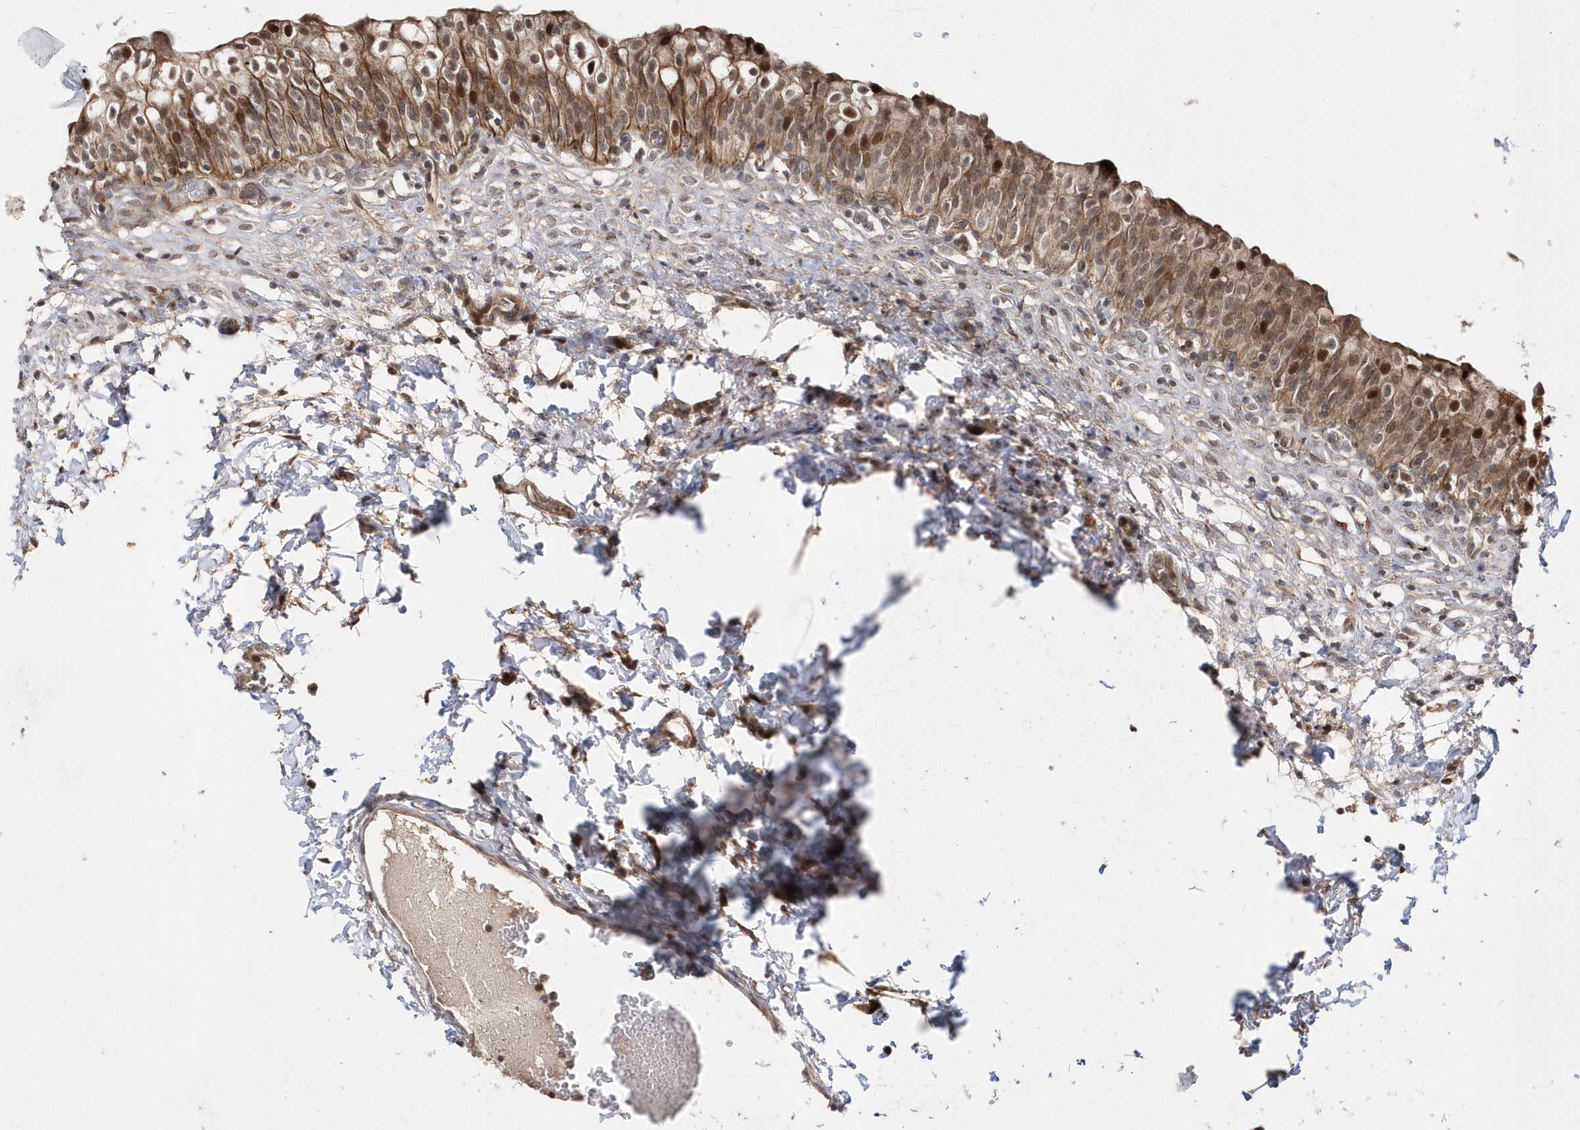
{"staining": {"intensity": "moderate", "quantity": ">75%", "location": "cytoplasmic/membranous,nuclear"}, "tissue": "urinary bladder", "cell_type": "Urothelial cells", "image_type": "normal", "snomed": [{"axis": "morphology", "description": "Normal tissue, NOS"}, {"axis": "topography", "description": "Urinary bladder"}], "caption": "The immunohistochemical stain labels moderate cytoplasmic/membranous,nuclear staining in urothelial cells of benign urinary bladder. The staining was performed using DAB (3,3'-diaminobenzidine) to visualize the protein expression in brown, while the nuclei were stained in blue with hematoxylin (Magnification: 20x).", "gene": "DALRD3", "patient": {"sex": "male", "age": 55}}